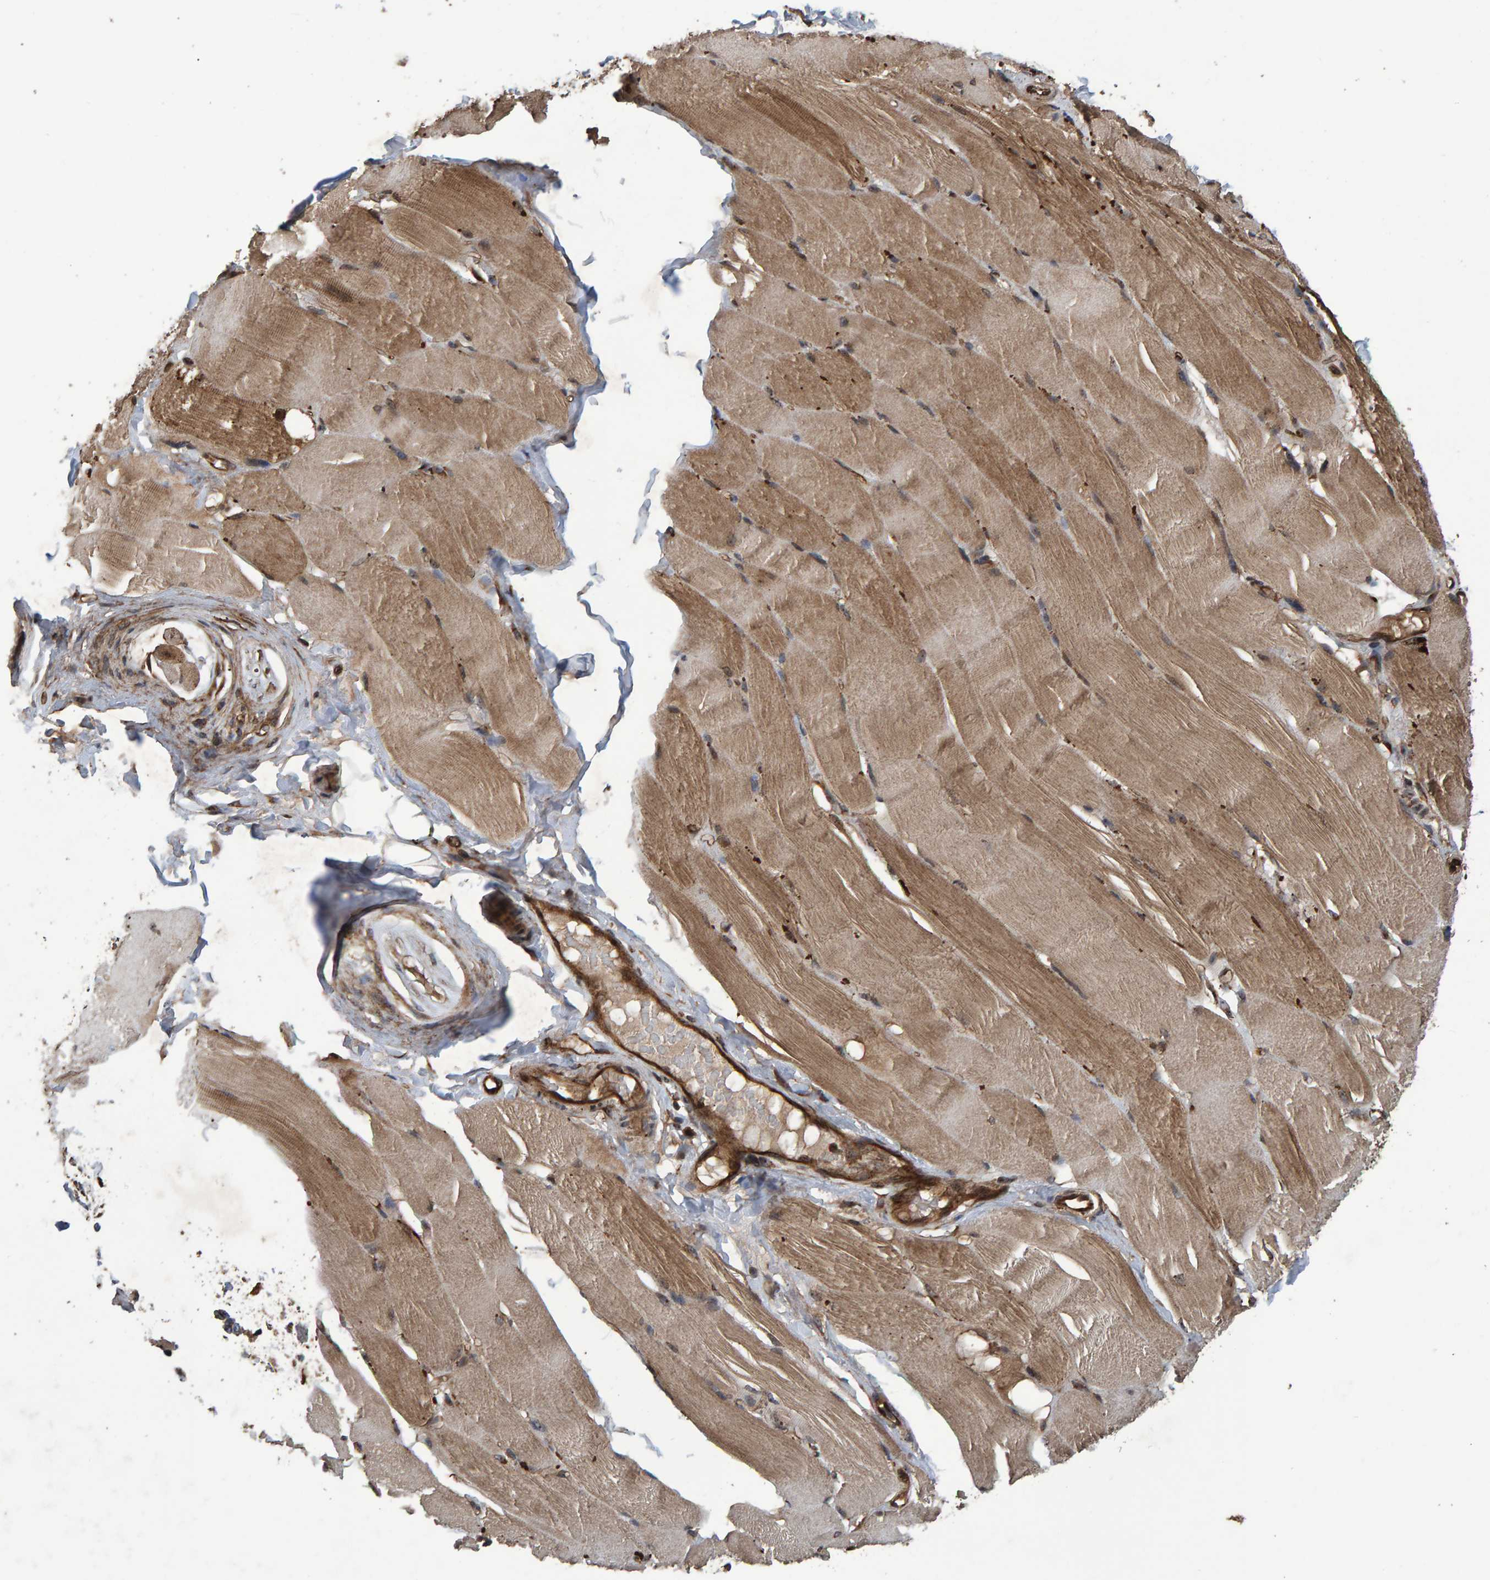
{"staining": {"intensity": "moderate", "quantity": ">75%", "location": "cytoplasmic/membranous"}, "tissue": "skeletal muscle", "cell_type": "Myocytes", "image_type": "normal", "snomed": [{"axis": "morphology", "description": "Normal tissue, NOS"}, {"axis": "topography", "description": "Skin"}, {"axis": "topography", "description": "Skeletal muscle"}], "caption": "Immunohistochemistry (IHC) histopathology image of benign human skeletal muscle stained for a protein (brown), which shows medium levels of moderate cytoplasmic/membranous positivity in about >75% of myocytes.", "gene": "TRIM68", "patient": {"sex": "male", "age": 83}}